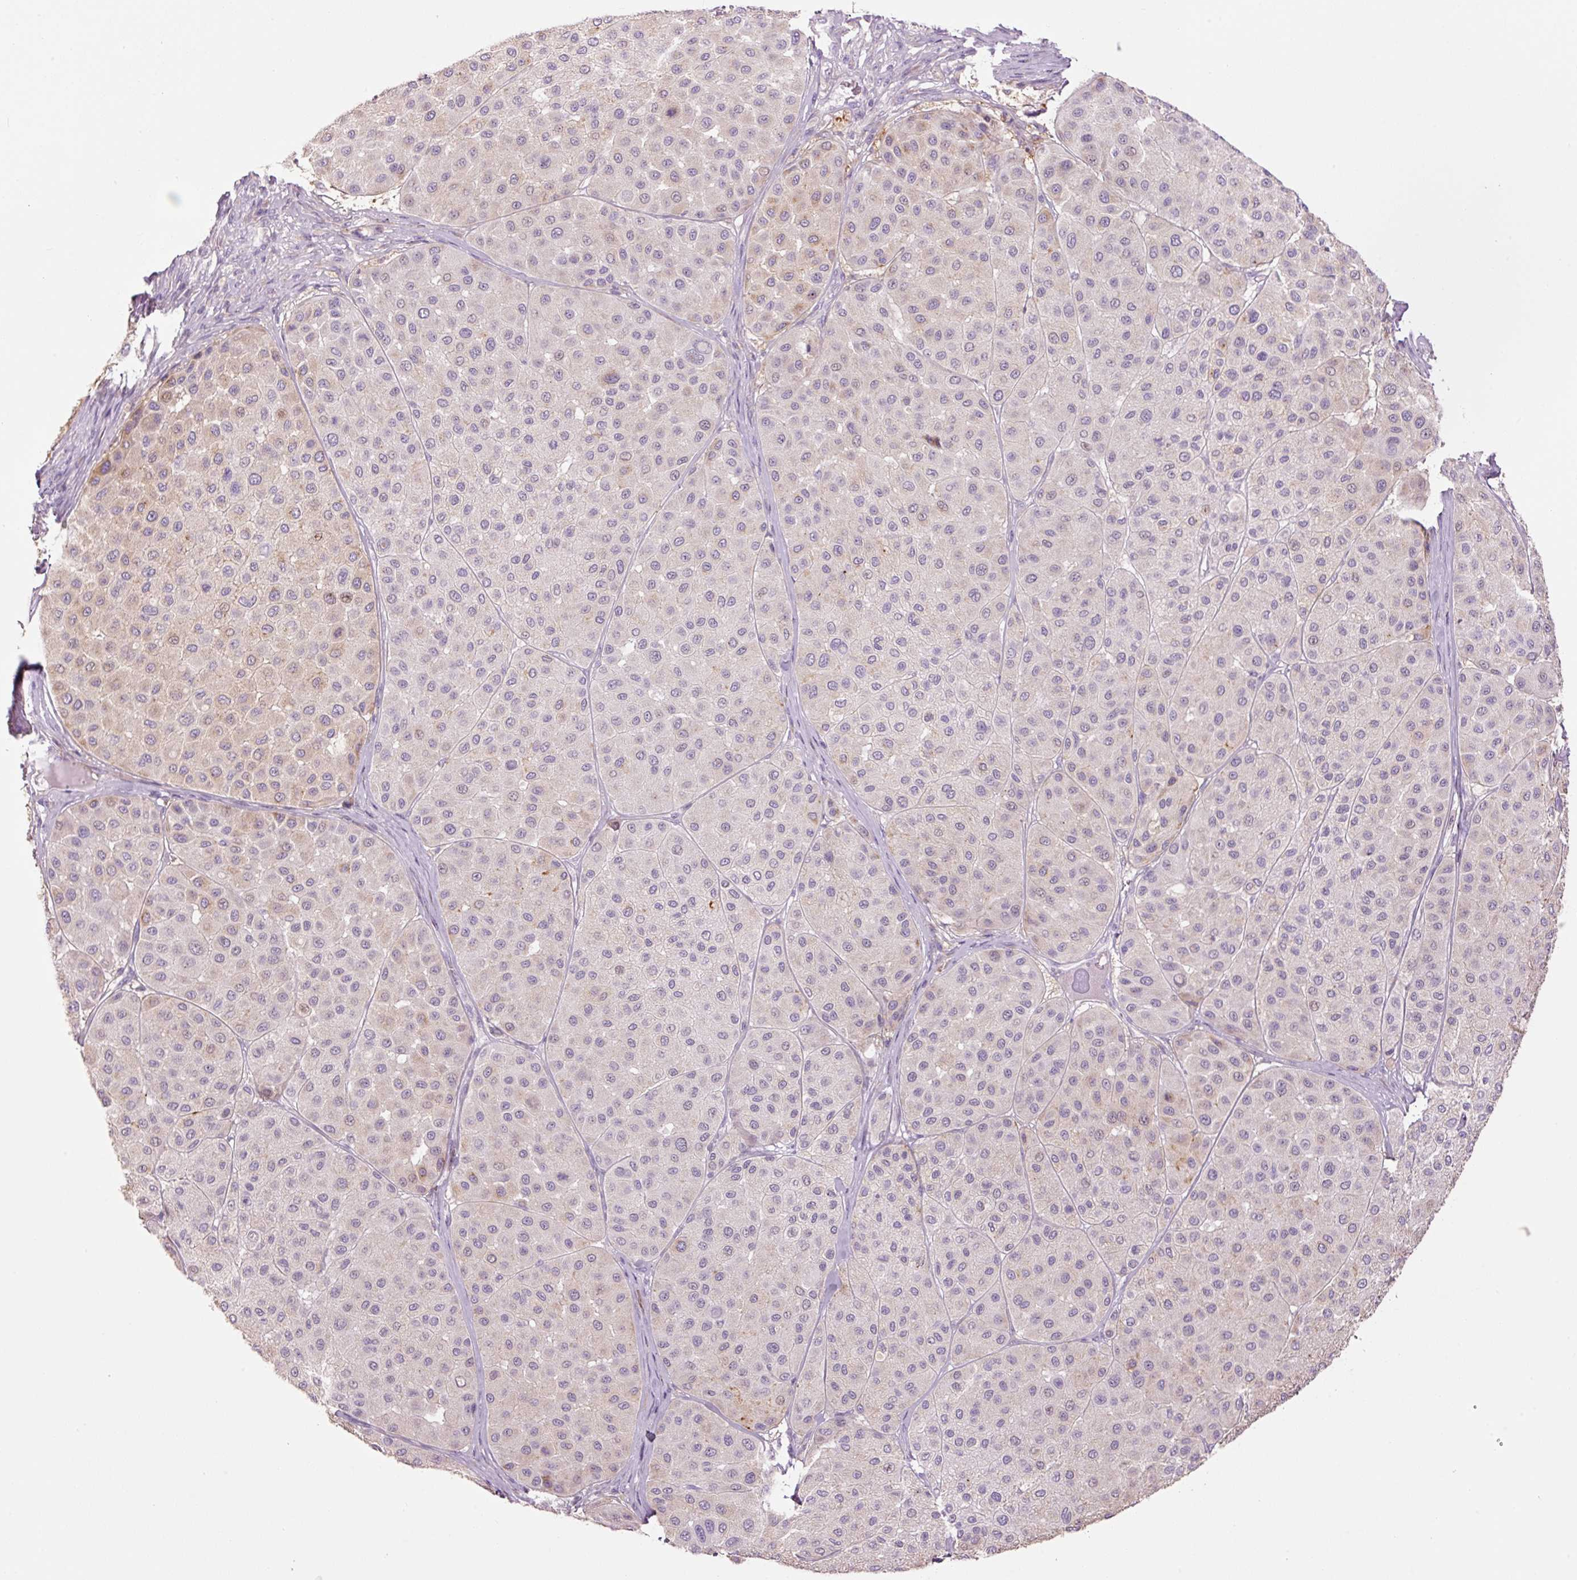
{"staining": {"intensity": "weak", "quantity": "<25%", "location": "cytoplasmic/membranous"}, "tissue": "melanoma", "cell_type": "Tumor cells", "image_type": "cancer", "snomed": [{"axis": "morphology", "description": "Malignant melanoma, Metastatic site"}, {"axis": "topography", "description": "Smooth muscle"}], "caption": "High magnification brightfield microscopy of melanoma stained with DAB (3,3'-diaminobenzidine) (brown) and counterstained with hematoxylin (blue): tumor cells show no significant positivity.", "gene": "HAX1", "patient": {"sex": "male", "age": 41}}